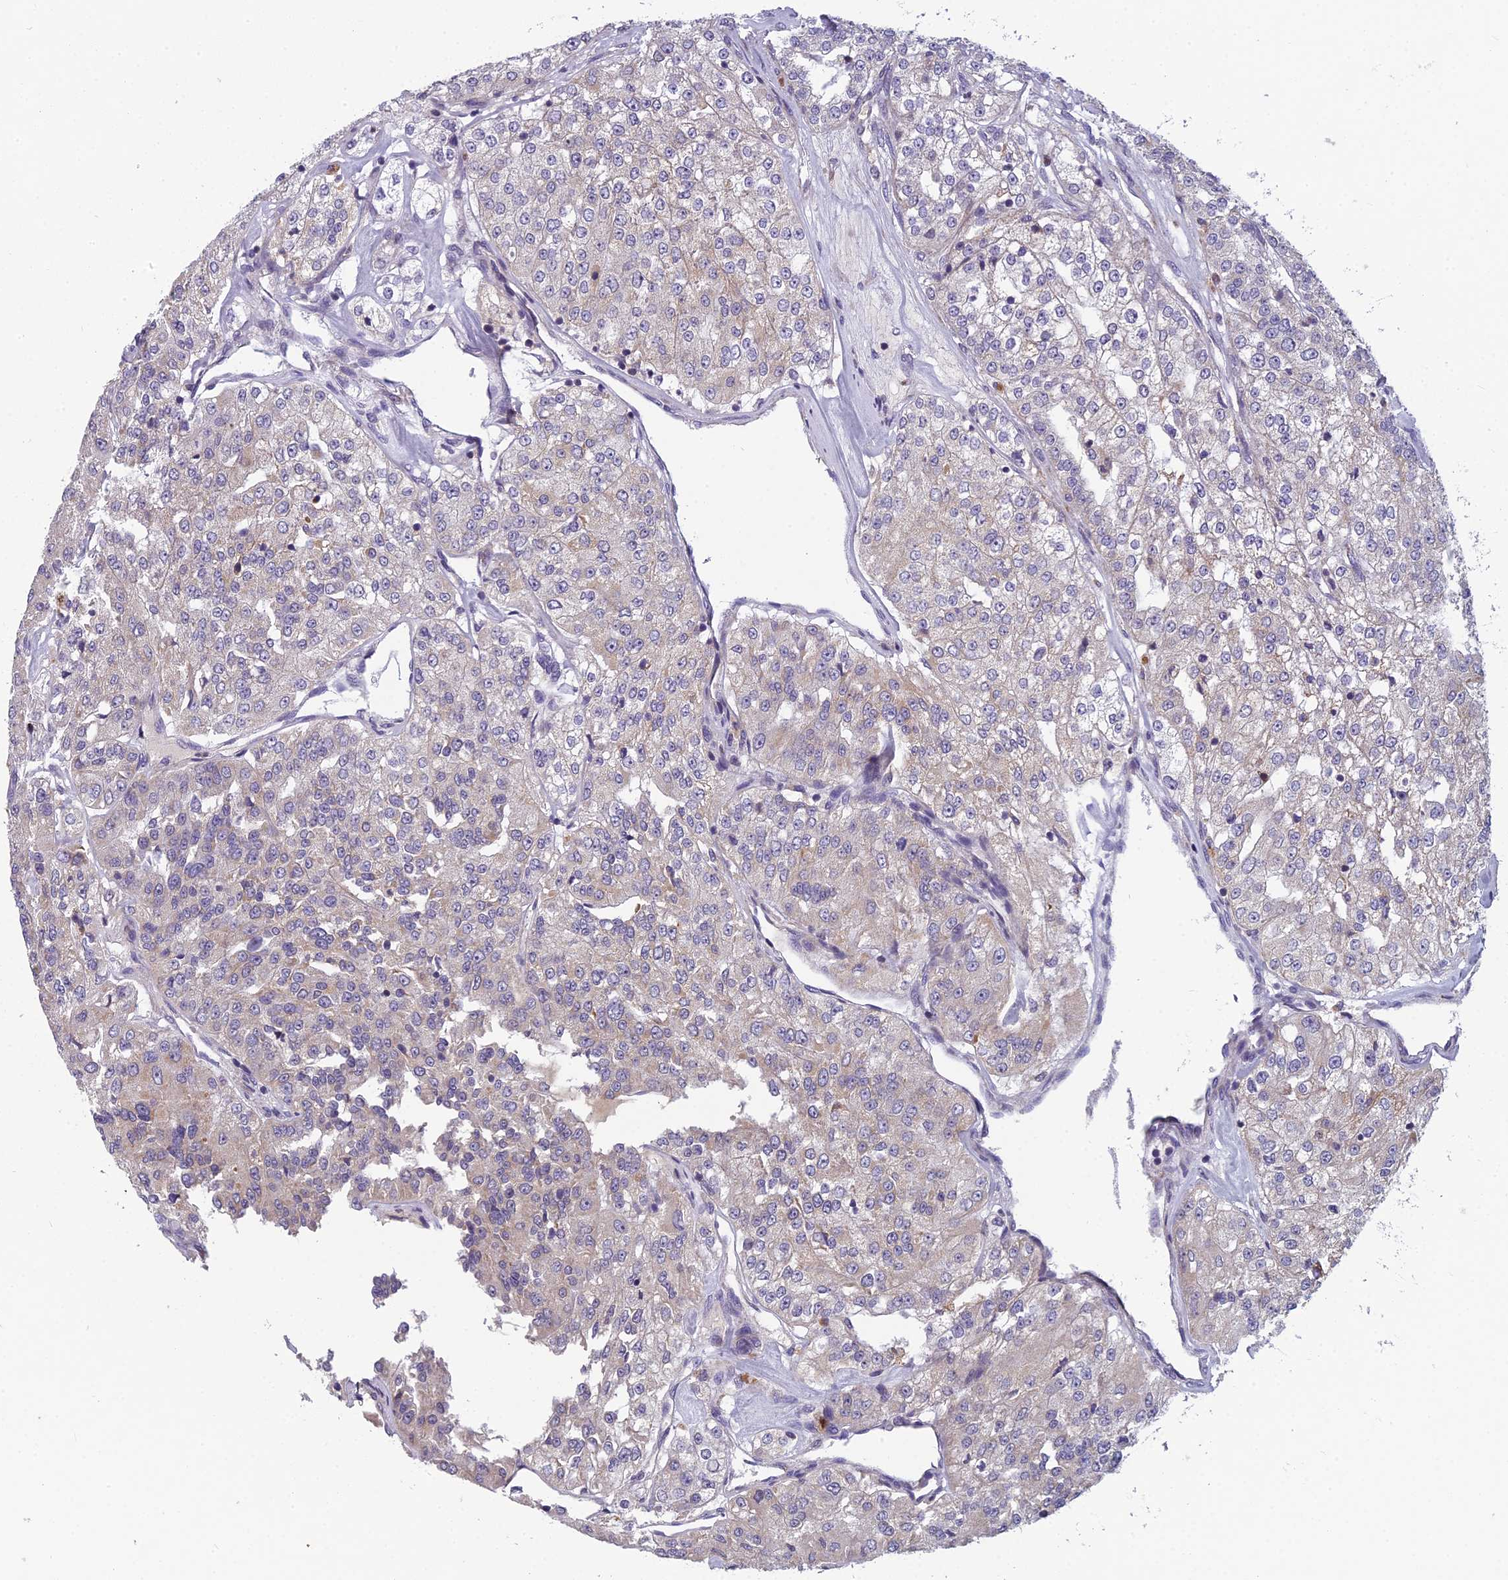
{"staining": {"intensity": "weak", "quantity": "<25%", "location": "cytoplasmic/membranous"}, "tissue": "renal cancer", "cell_type": "Tumor cells", "image_type": "cancer", "snomed": [{"axis": "morphology", "description": "Adenocarcinoma, NOS"}, {"axis": "topography", "description": "Kidney"}], "caption": "Protein analysis of adenocarcinoma (renal) demonstrates no significant staining in tumor cells.", "gene": "ENSG00000188897", "patient": {"sex": "female", "age": 63}}